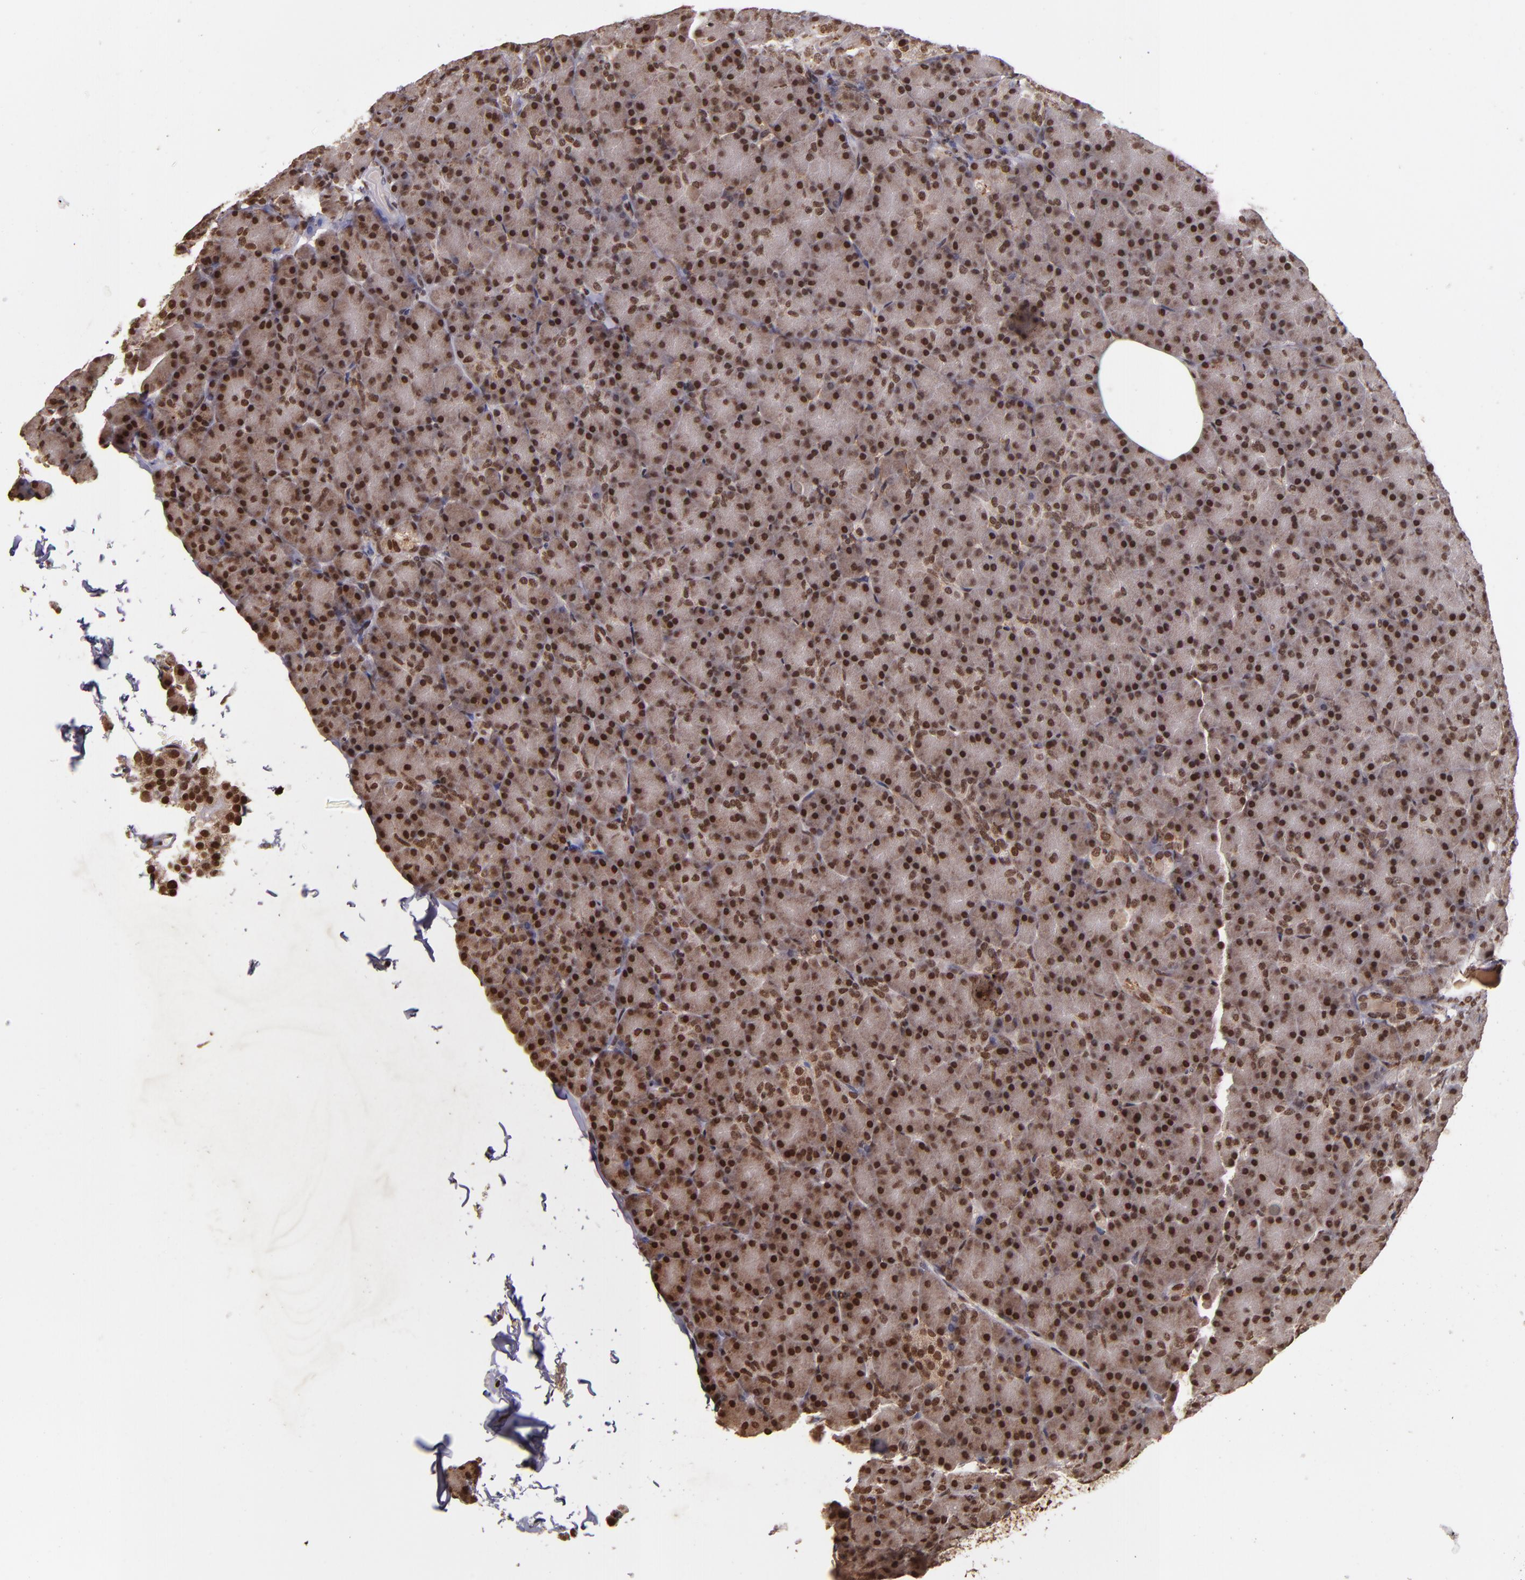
{"staining": {"intensity": "strong", "quantity": "25%-75%", "location": "nuclear"}, "tissue": "pancreas", "cell_type": "Exocrine glandular cells", "image_type": "normal", "snomed": [{"axis": "morphology", "description": "Normal tissue, NOS"}, {"axis": "topography", "description": "Pancreas"}], "caption": "An image of pancreas stained for a protein shows strong nuclear brown staining in exocrine glandular cells. (Stains: DAB in brown, nuclei in blue, Microscopy: brightfield microscopy at high magnification).", "gene": "CUL3", "patient": {"sex": "female", "age": 43}}